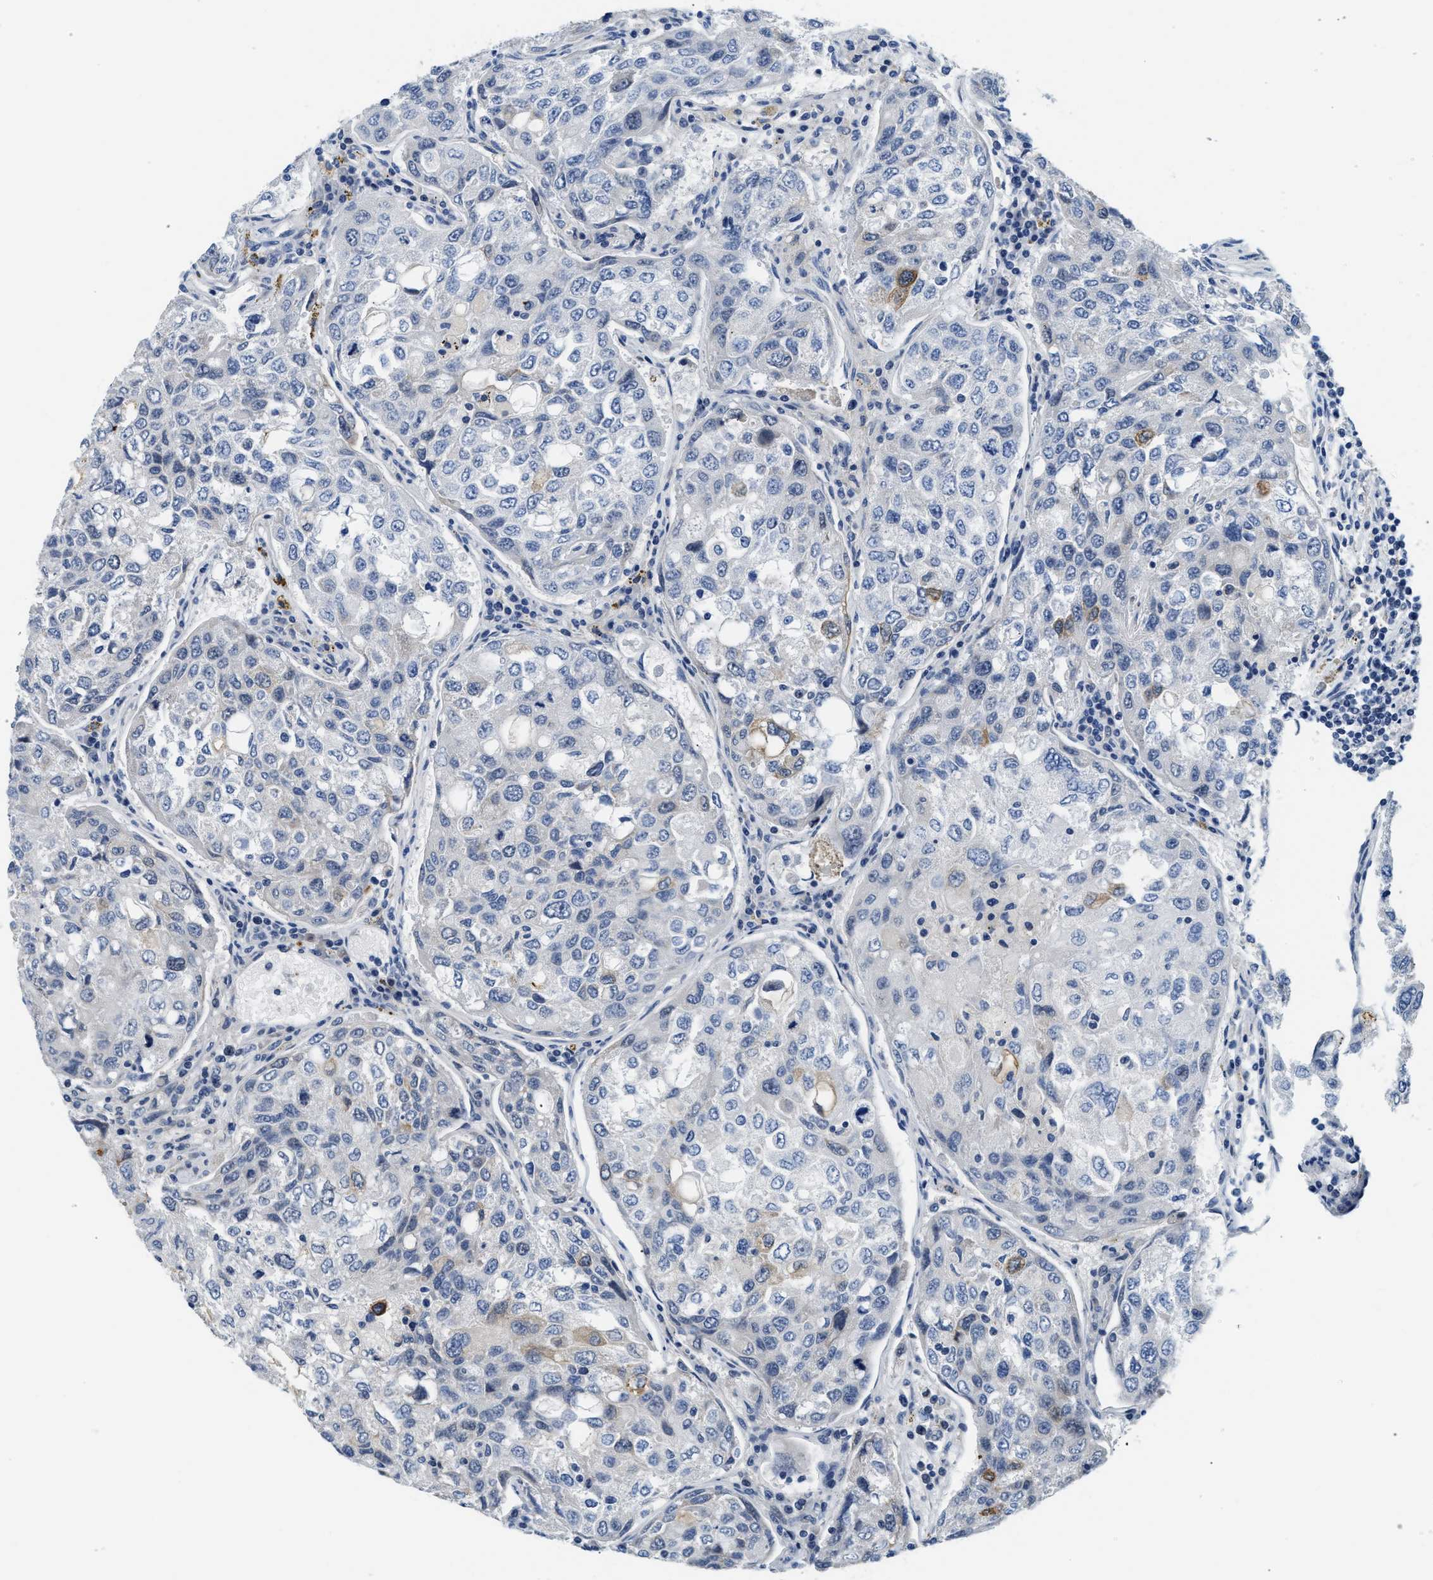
{"staining": {"intensity": "negative", "quantity": "none", "location": "none"}, "tissue": "urothelial cancer", "cell_type": "Tumor cells", "image_type": "cancer", "snomed": [{"axis": "morphology", "description": "Urothelial carcinoma, High grade"}, {"axis": "topography", "description": "Lymph node"}, {"axis": "topography", "description": "Urinary bladder"}], "caption": "Tumor cells are negative for protein expression in human urothelial carcinoma (high-grade).", "gene": "CLGN", "patient": {"sex": "male", "age": 51}}